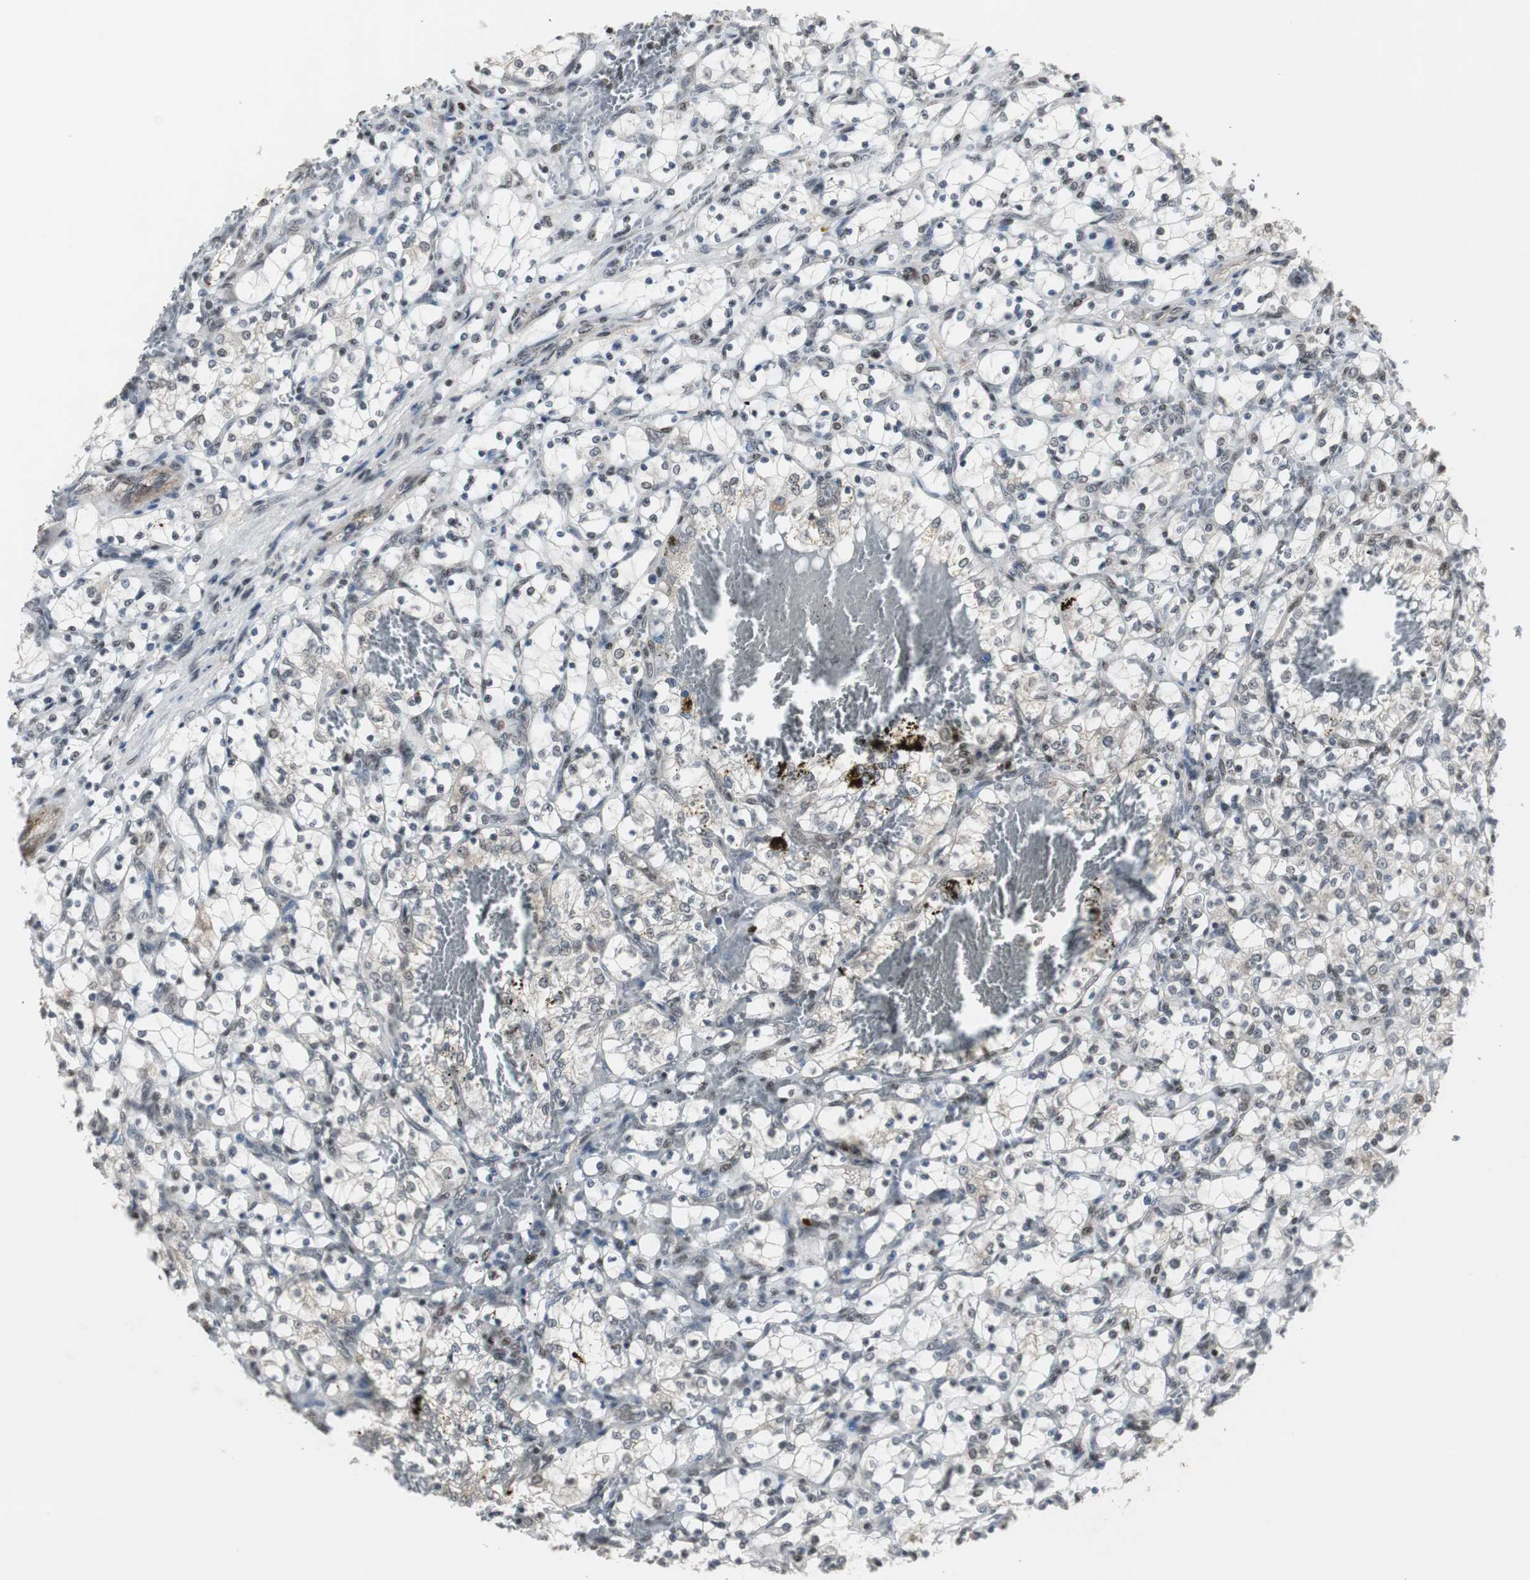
{"staining": {"intensity": "weak", "quantity": "<25%", "location": "nuclear"}, "tissue": "renal cancer", "cell_type": "Tumor cells", "image_type": "cancer", "snomed": [{"axis": "morphology", "description": "Adenocarcinoma, NOS"}, {"axis": "topography", "description": "Kidney"}], "caption": "DAB immunohistochemical staining of renal cancer (adenocarcinoma) shows no significant staining in tumor cells.", "gene": "MPG", "patient": {"sex": "female", "age": 69}}